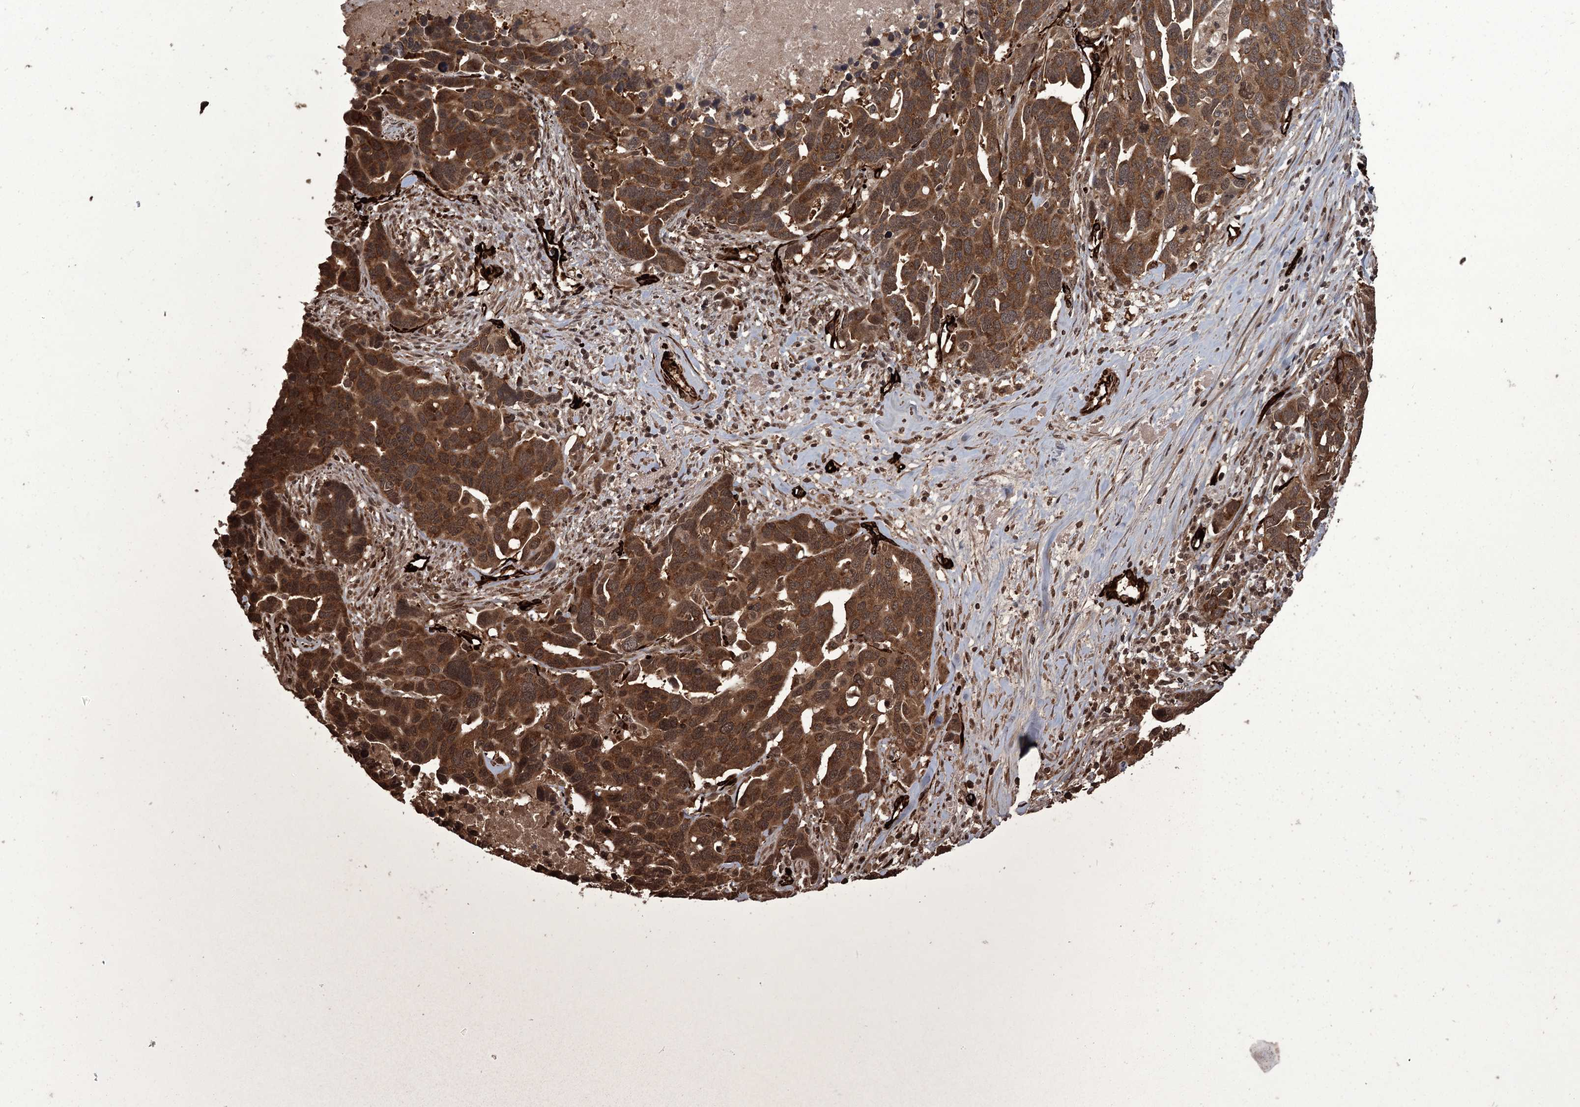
{"staining": {"intensity": "strong", "quantity": ">75%", "location": "cytoplasmic/membranous,nuclear"}, "tissue": "ovarian cancer", "cell_type": "Tumor cells", "image_type": "cancer", "snomed": [{"axis": "morphology", "description": "Cystadenocarcinoma, serous, NOS"}, {"axis": "topography", "description": "Ovary"}], "caption": "IHC image of ovarian cancer (serous cystadenocarcinoma) stained for a protein (brown), which demonstrates high levels of strong cytoplasmic/membranous and nuclear expression in about >75% of tumor cells.", "gene": "RPAP3", "patient": {"sex": "female", "age": 54}}